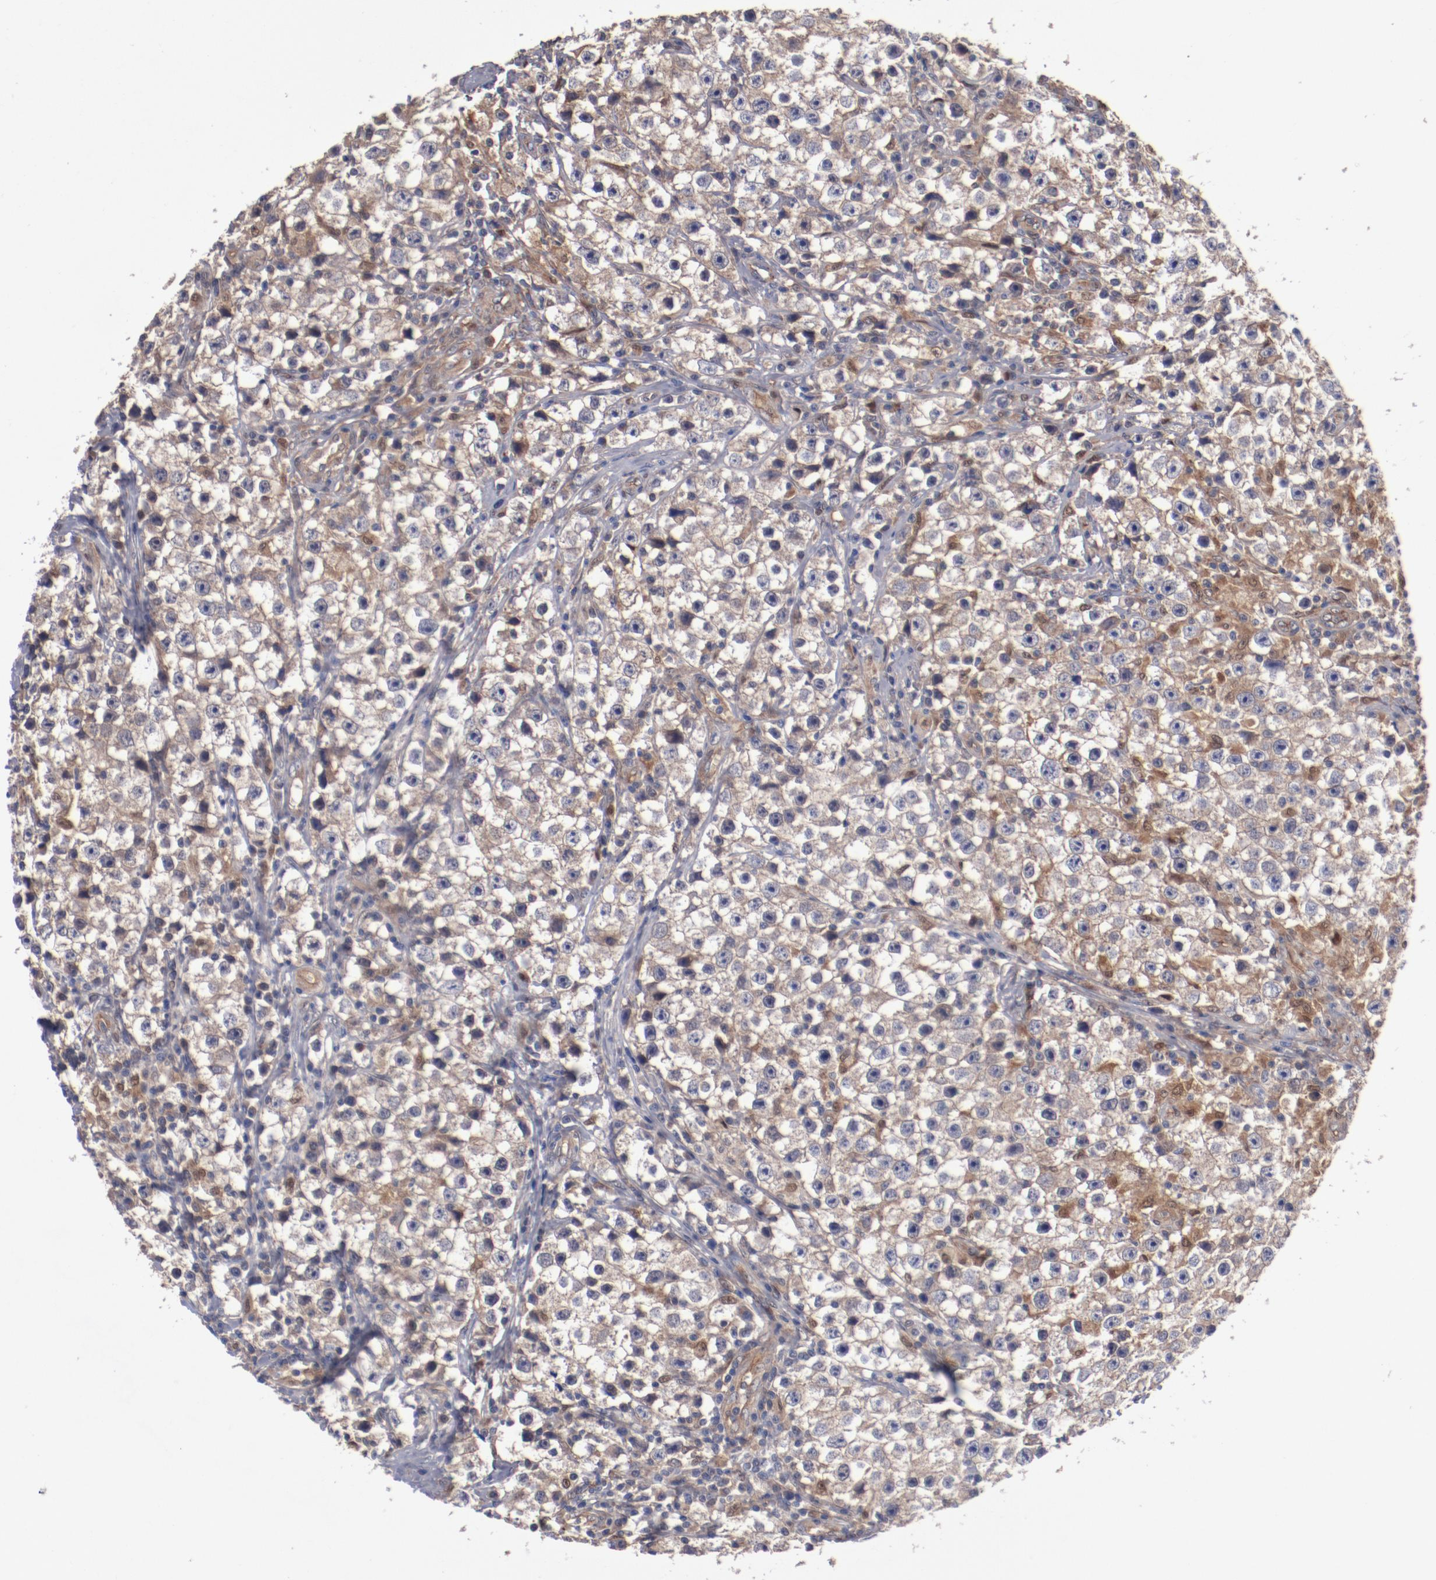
{"staining": {"intensity": "moderate", "quantity": "25%-75%", "location": "cytoplasmic/membranous"}, "tissue": "testis cancer", "cell_type": "Tumor cells", "image_type": "cancer", "snomed": [{"axis": "morphology", "description": "Seminoma, NOS"}, {"axis": "topography", "description": "Testis"}], "caption": "Testis seminoma stained for a protein (brown) displays moderate cytoplasmic/membranous positive expression in about 25%-75% of tumor cells.", "gene": "DNAAF2", "patient": {"sex": "male", "age": 35}}